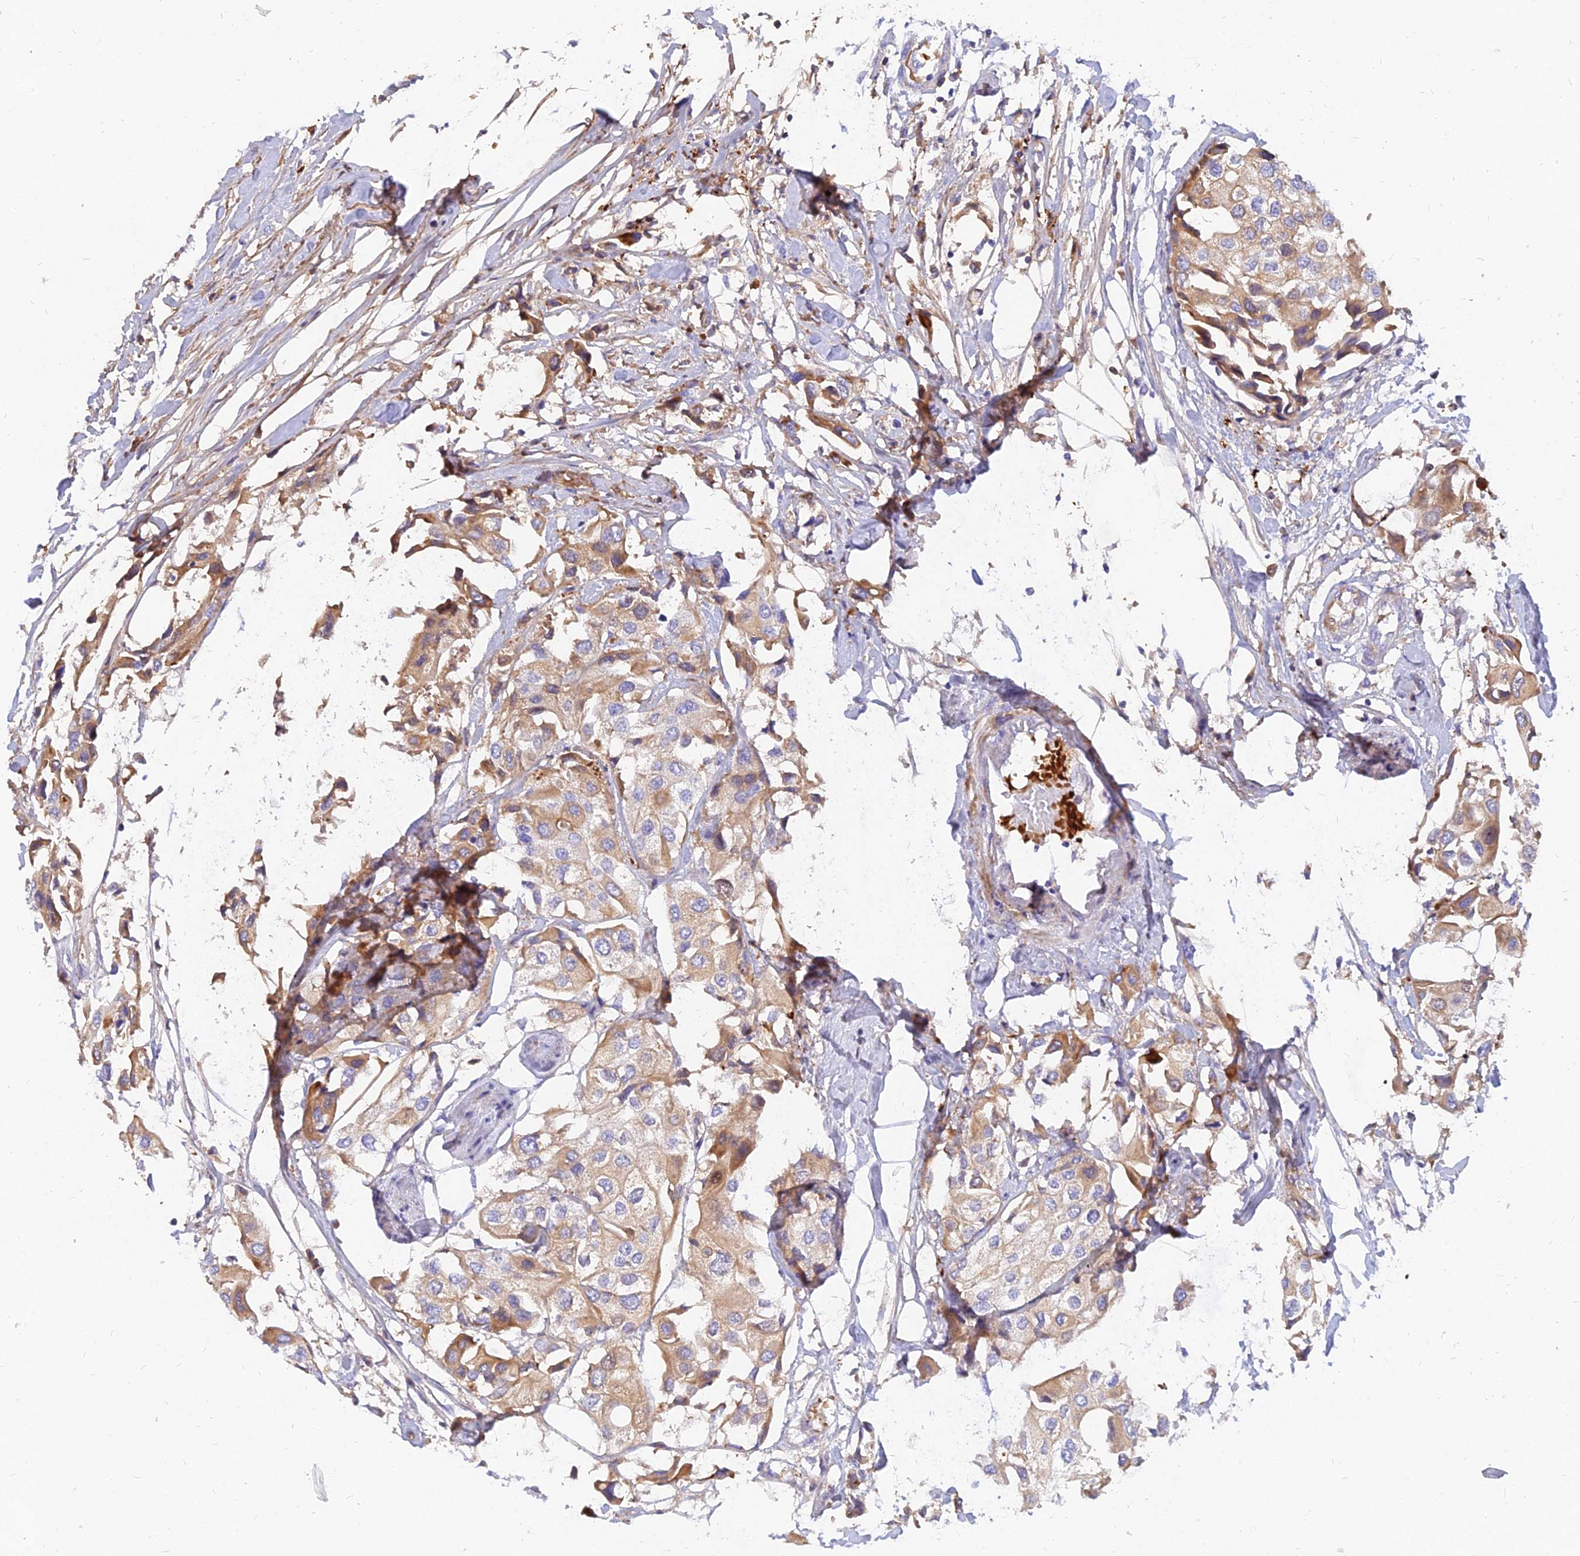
{"staining": {"intensity": "moderate", "quantity": ">75%", "location": "cytoplasmic/membranous"}, "tissue": "urothelial cancer", "cell_type": "Tumor cells", "image_type": "cancer", "snomed": [{"axis": "morphology", "description": "Urothelial carcinoma, High grade"}, {"axis": "topography", "description": "Urinary bladder"}], "caption": "A micrograph of human urothelial cancer stained for a protein exhibits moderate cytoplasmic/membranous brown staining in tumor cells.", "gene": "MROH1", "patient": {"sex": "male", "age": 64}}